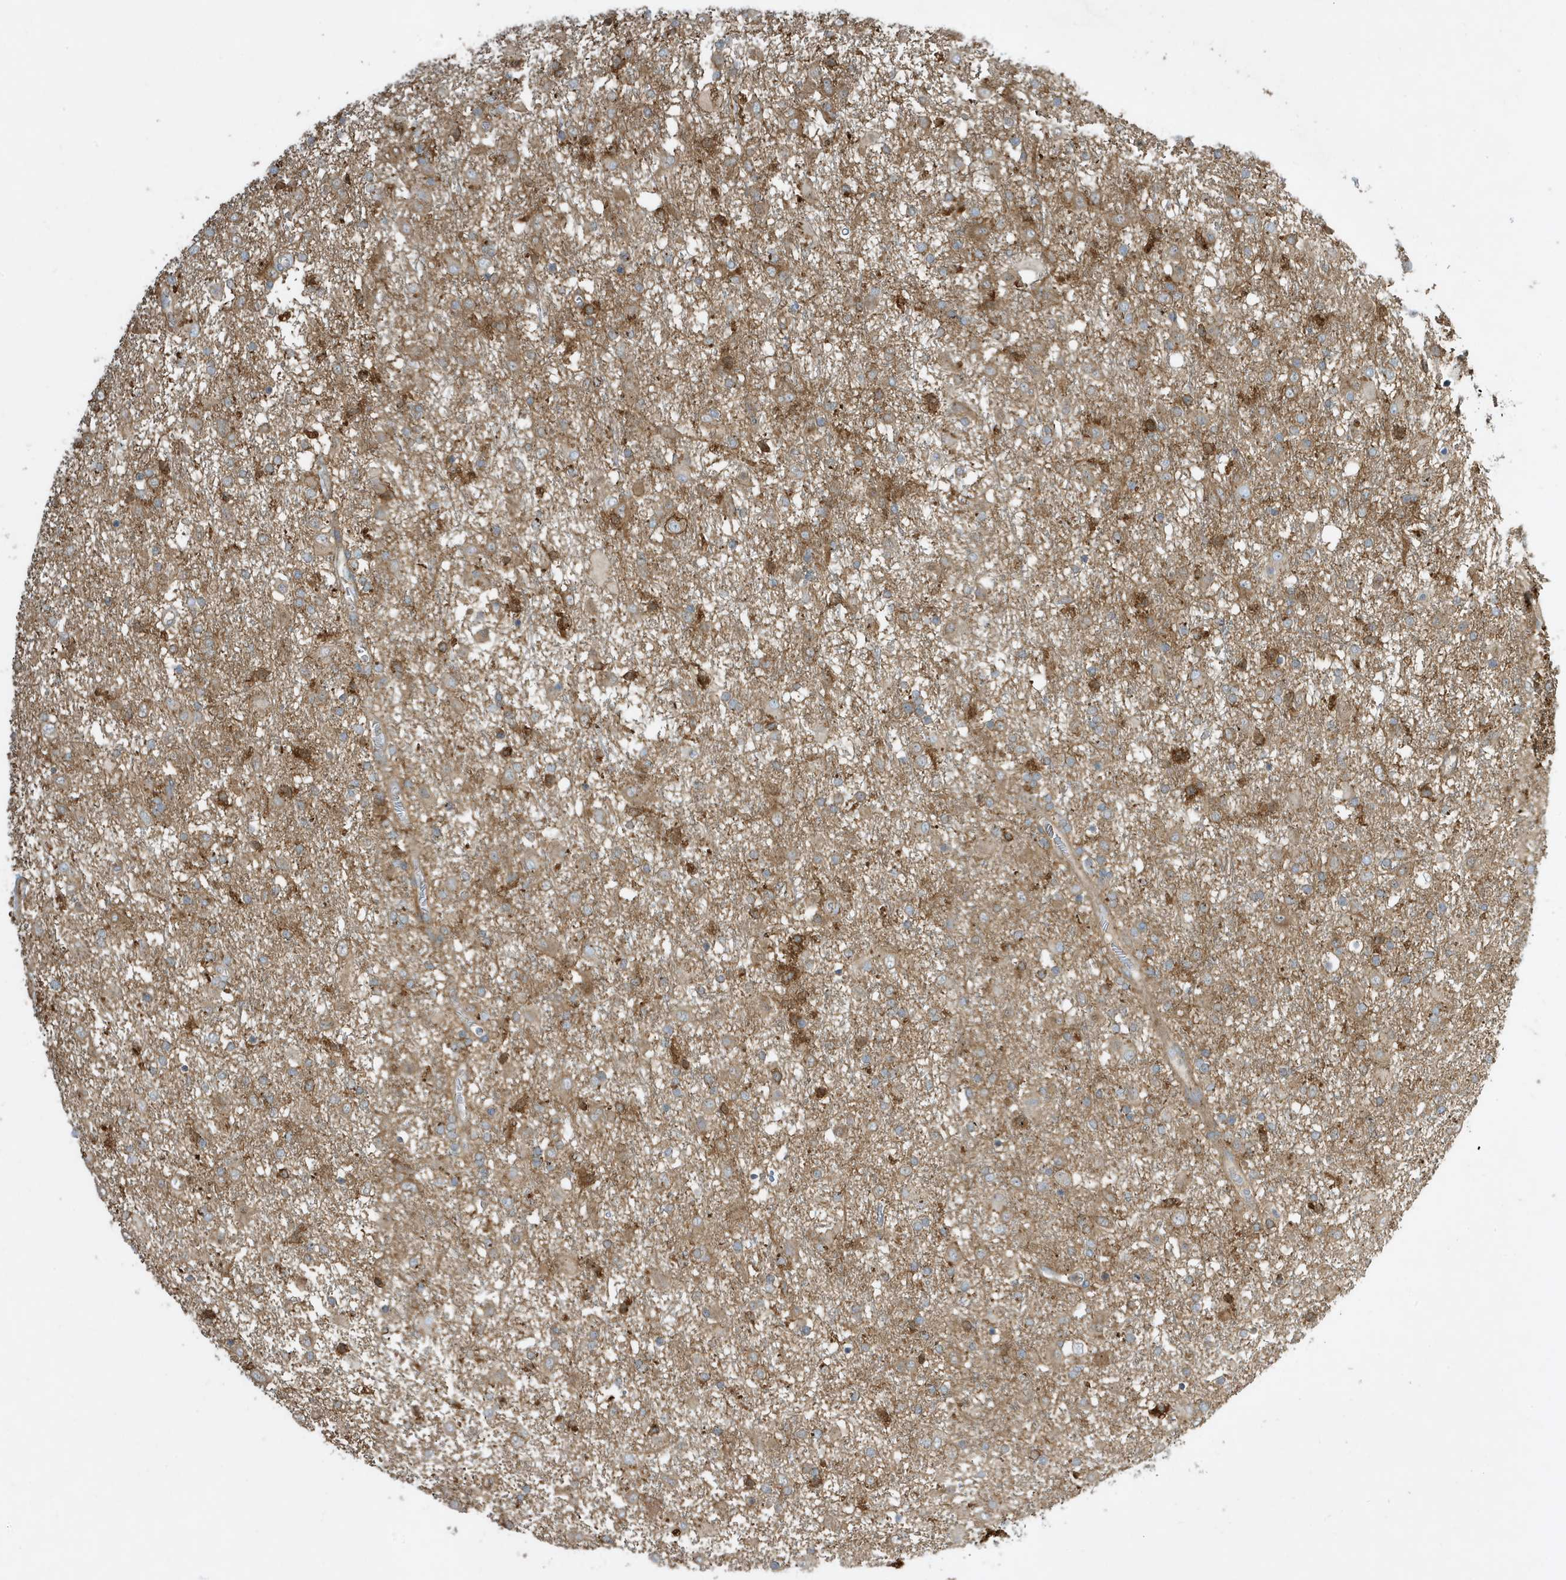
{"staining": {"intensity": "weak", "quantity": "25%-75%", "location": "cytoplasmic/membranous"}, "tissue": "glioma", "cell_type": "Tumor cells", "image_type": "cancer", "snomed": [{"axis": "morphology", "description": "Glioma, malignant, Low grade"}, {"axis": "topography", "description": "Brain"}], "caption": "Tumor cells exhibit low levels of weak cytoplasmic/membranous positivity in about 25%-75% of cells in malignant low-grade glioma. Immunohistochemistry (ihc) stains the protein of interest in brown and the nuclei are stained blue.", "gene": "ABTB1", "patient": {"sex": "male", "age": 65}}